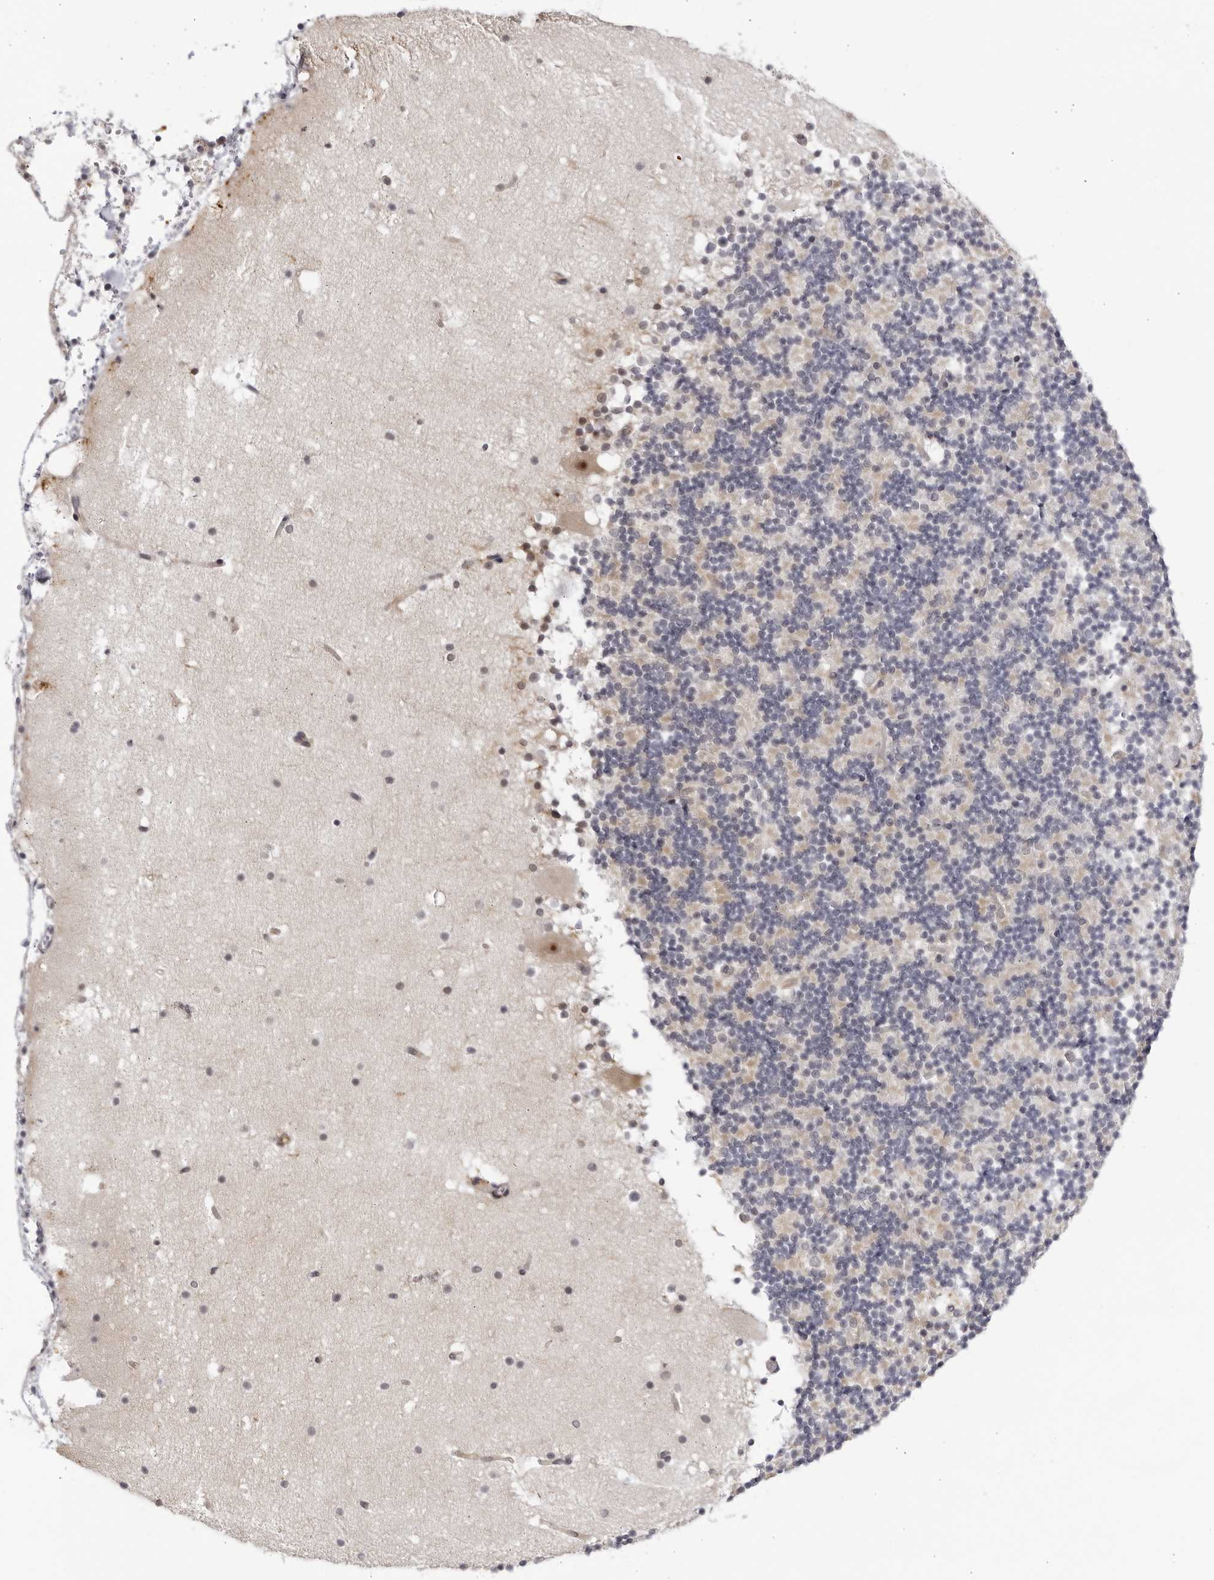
{"staining": {"intensity": "negative", "quantity": "none", "location": "none"}, "tissue": "cerebellum", "cell_type": "Cells in granular layer", "image_type": "normal", "snomed": [{"axis": "morphology", "description": "Normal tissue, NOS"}, {"axis": "topography", "description": "Cerebellum"}], "caption": "DAB (3,3'-diaminobenzidine) immunohistochemical staining of normal cerebellum displays no significant expression in cells in granular layer.", "gene": "CNBD1", "patient": {"sex": "male", "age": 57}}